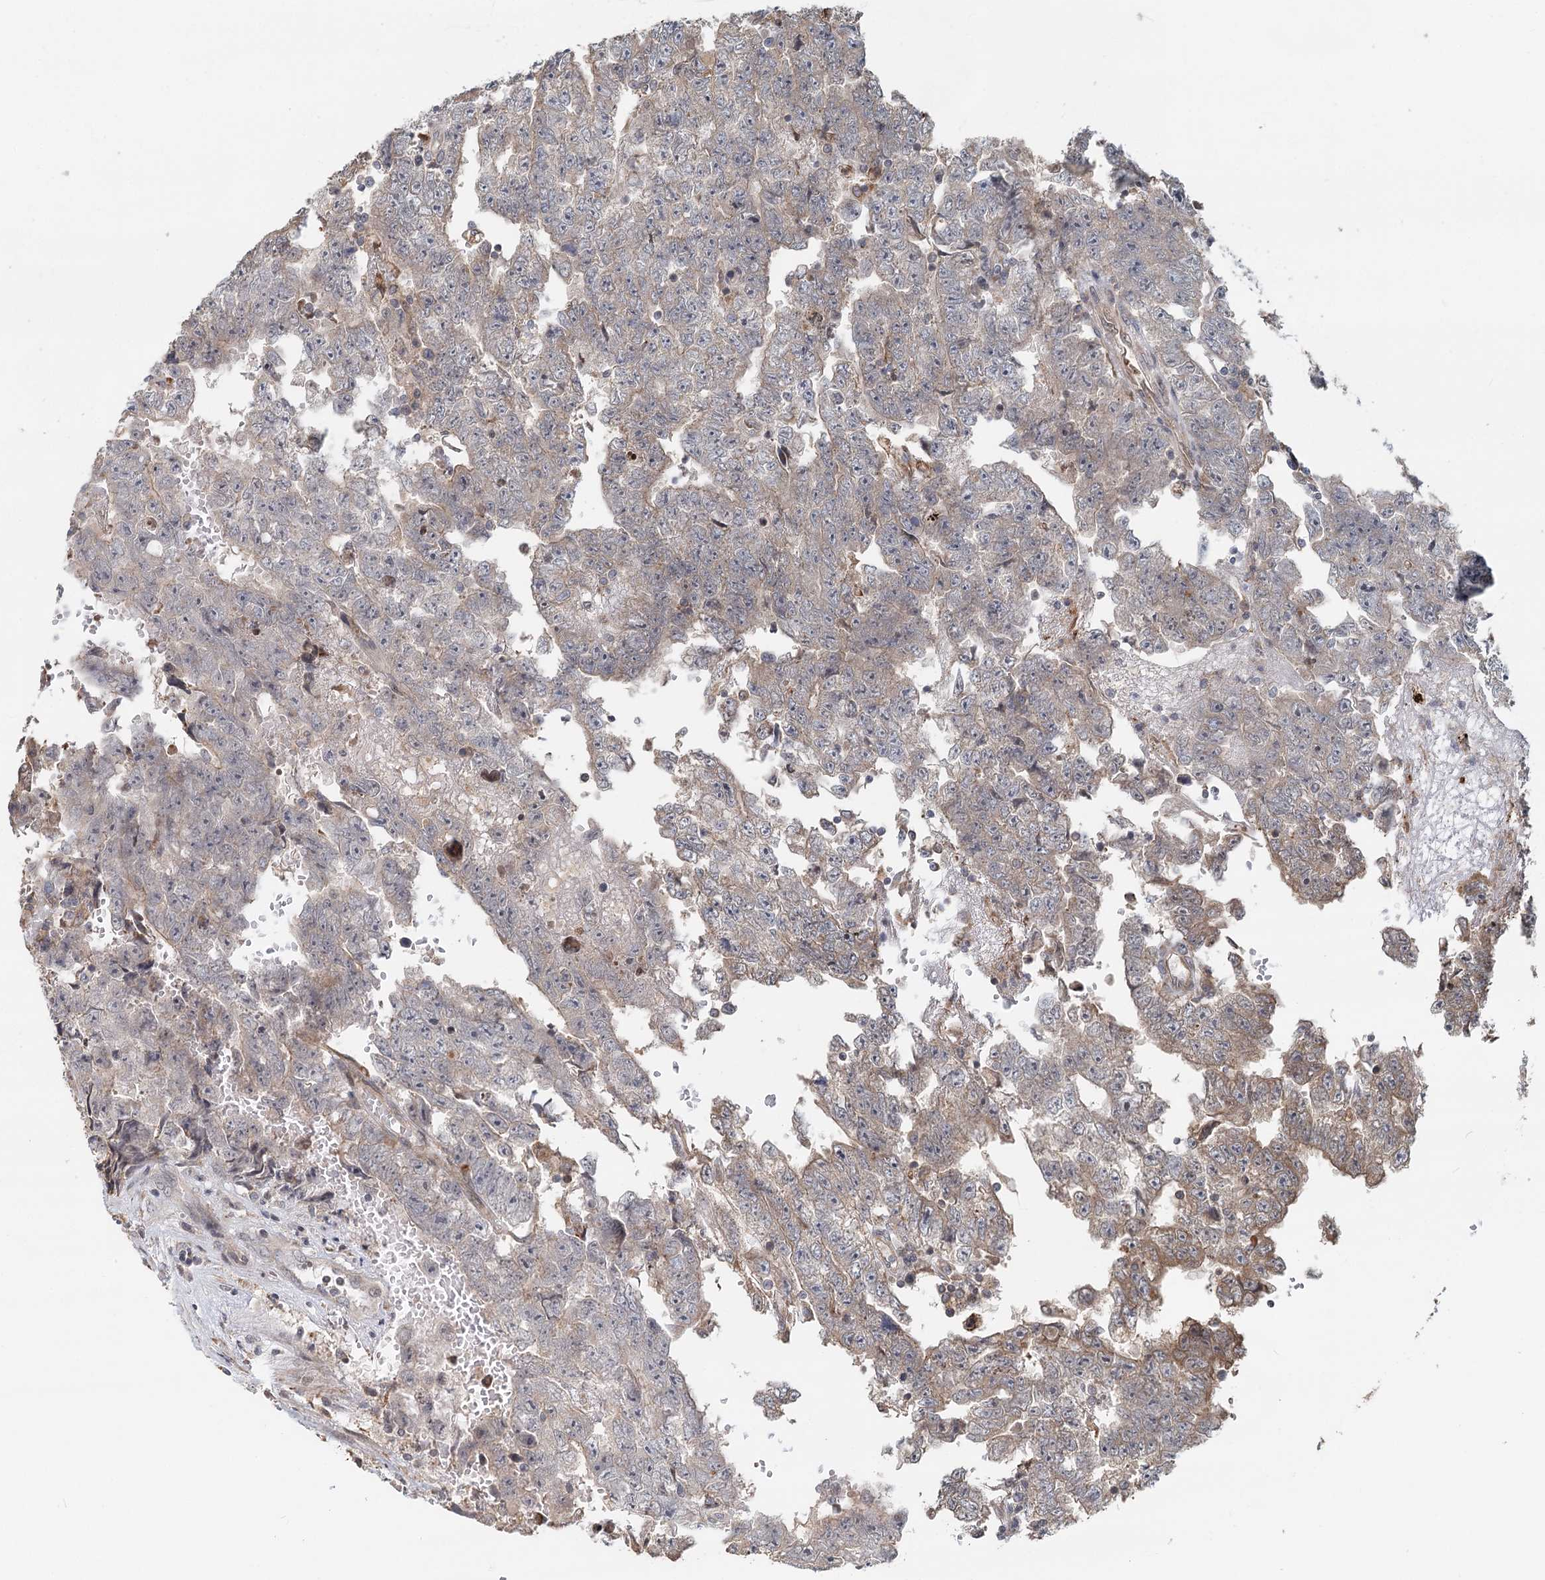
{"staining": {"intensity": "weak", "quantity": "<25%", "location": "cytoplasmic/membranous"}, "tissue": "testis cancer", "cell_type": "Tumor cells", "image_type": "cancer", "snomed": [{"axis": "morphology", "description": "Carcinoma, Embryonal, NOS"}, {"axis": "topography", "description": "Testis"}], "caption": "Immunohistochemistry of human testis cancer exhibits no expression in tumor cells.", "gene": "RNF111", "patient": {"sex": "male", "age": 25}}